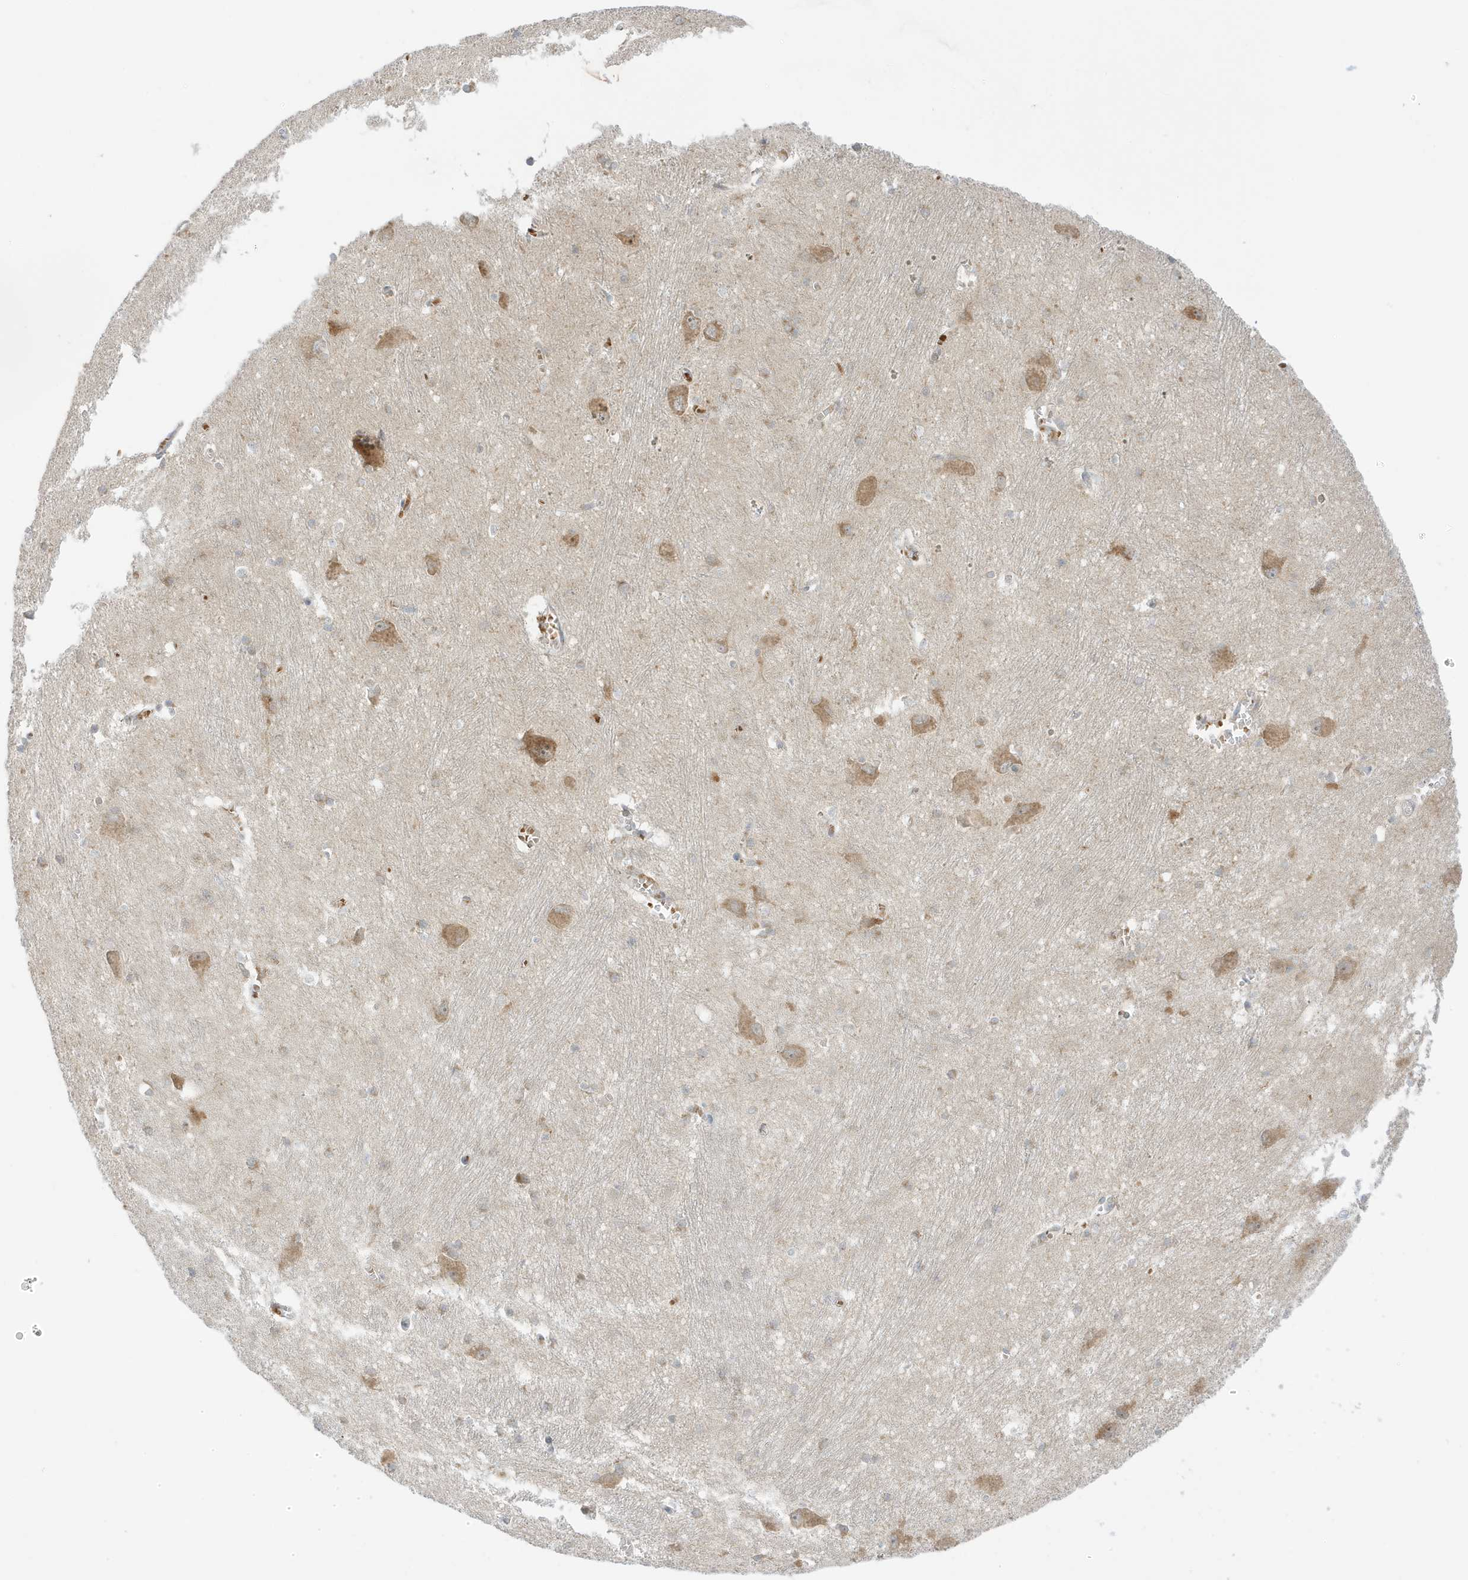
{"staining": {"intensity": "moderate", "quantity": "<25%", "location": "cytoplasmic/membranous"}, "tissue": "caudate", "cell_type": "Glial cells", "image_type": "normal", "snomed": [{"axis": "morphology", "description": "Normal tissue, NOS"}, {"axis": "topography", "description": "Lateral ventricle wall"}], "caption": "Moderate cytoplasmic/membranous protein positivity is present in about <25% of glial cells in caudate.", "gene": "NPPC", "patient": {"sex": "male", "age": 37}}